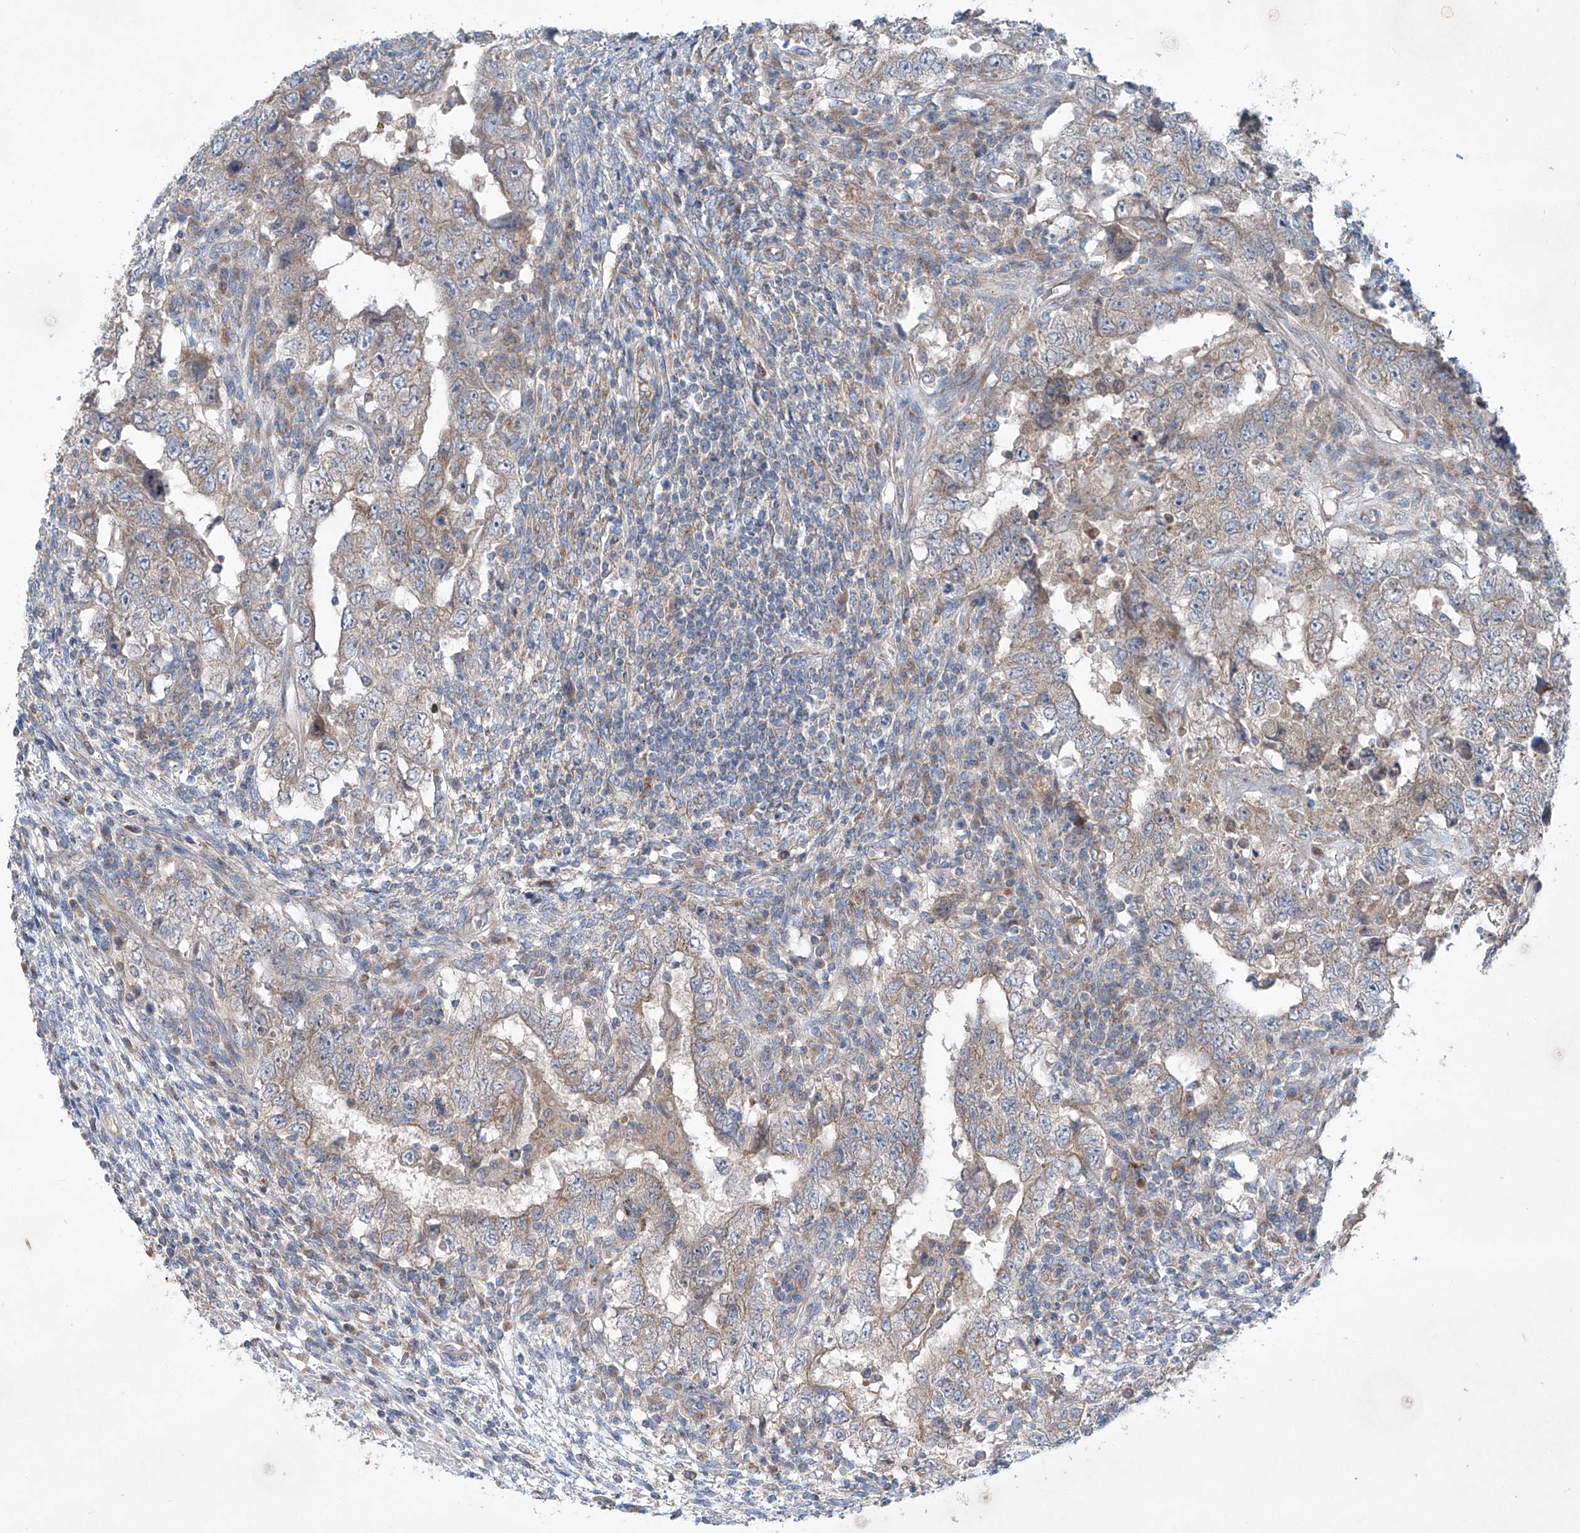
{"staining": {"intensity": "weak", "quantity": "25%-75%", "location": "cytoplasmic/membranous"}, "tissue": "testis cancer", "cell_type": "Tumor cells", "image_type": "cancer", "snomed": [{"axis": "morphology", "description": "Carcinoma, Embryonal, NOS"}, {"axis": "topography", "description": "Testis"}], "caption": "This is an image of IHC staining of testis cancer (embryonal carcinoma), which shows weak staining in the cytoplasmic/membranous of tumor cells.", "gene": "KLC4", "patient": {"sex": "male", "age": 26}}